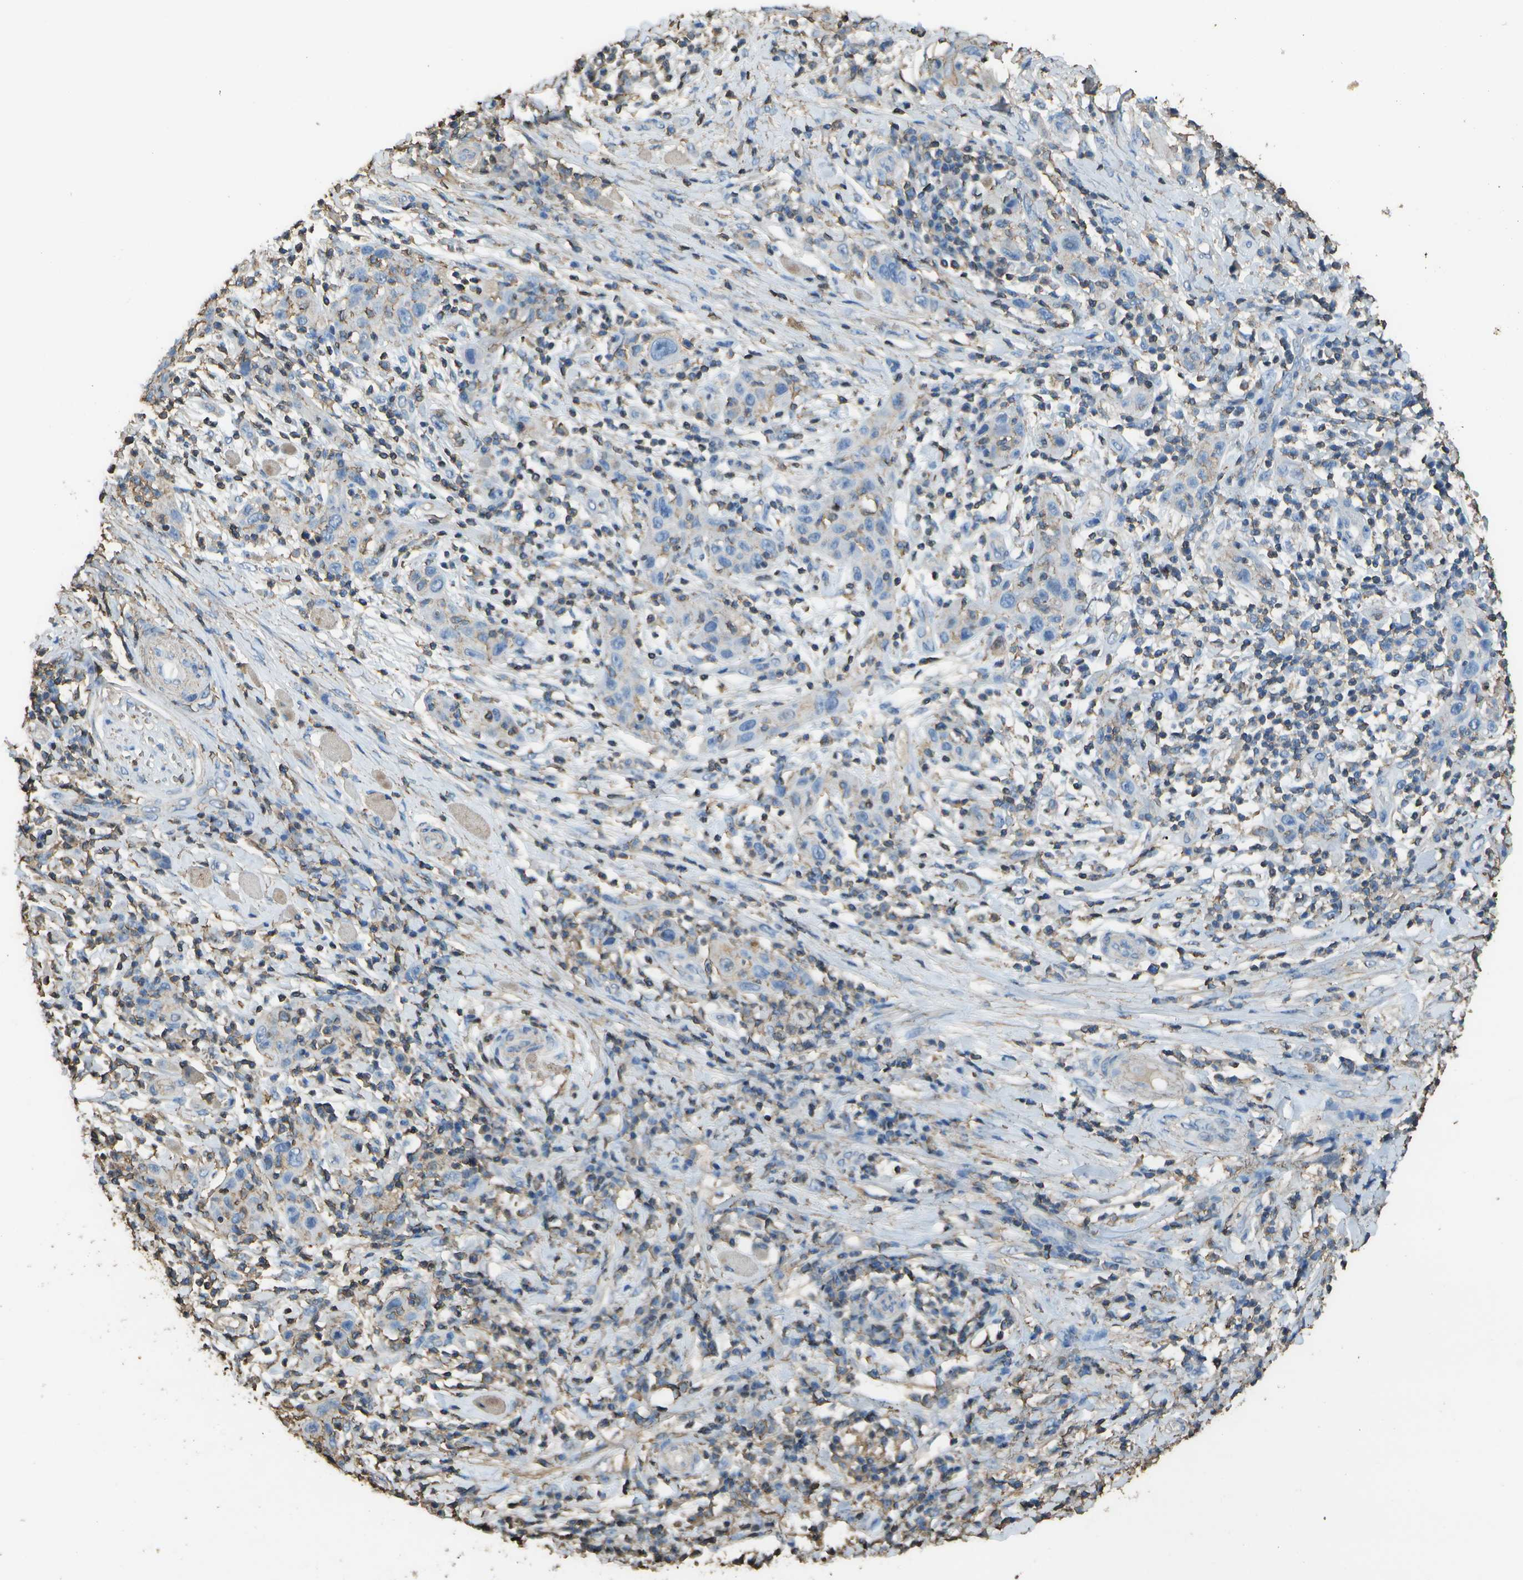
{"staining": {"intensity": "negative", "quantity": "none", "location": "none"}, "tissue": "skin cancer", "cell_type": "Tumor cells", "image_type": "cancer", "snomed": [{"axis": "morphology", "description": "Squamous cell carcinoma, NOS"}, {"axis": "topography", "description": "Skin"}], "caption": "Immunohistochemistry (IHC) micrograph of neoplastic tissue: human squamous cell carcinoma (skin) stained with DAB demonstrates no significant protein positivity in tumor cells. (Stains: DAB immunohistochemistry (IHC) with hematoxylin counter stain, Microscopy: brightfield microscopy at high magnification).", "gene": "CYP4F11", "patient": {"sex": "female", "age": 88}}